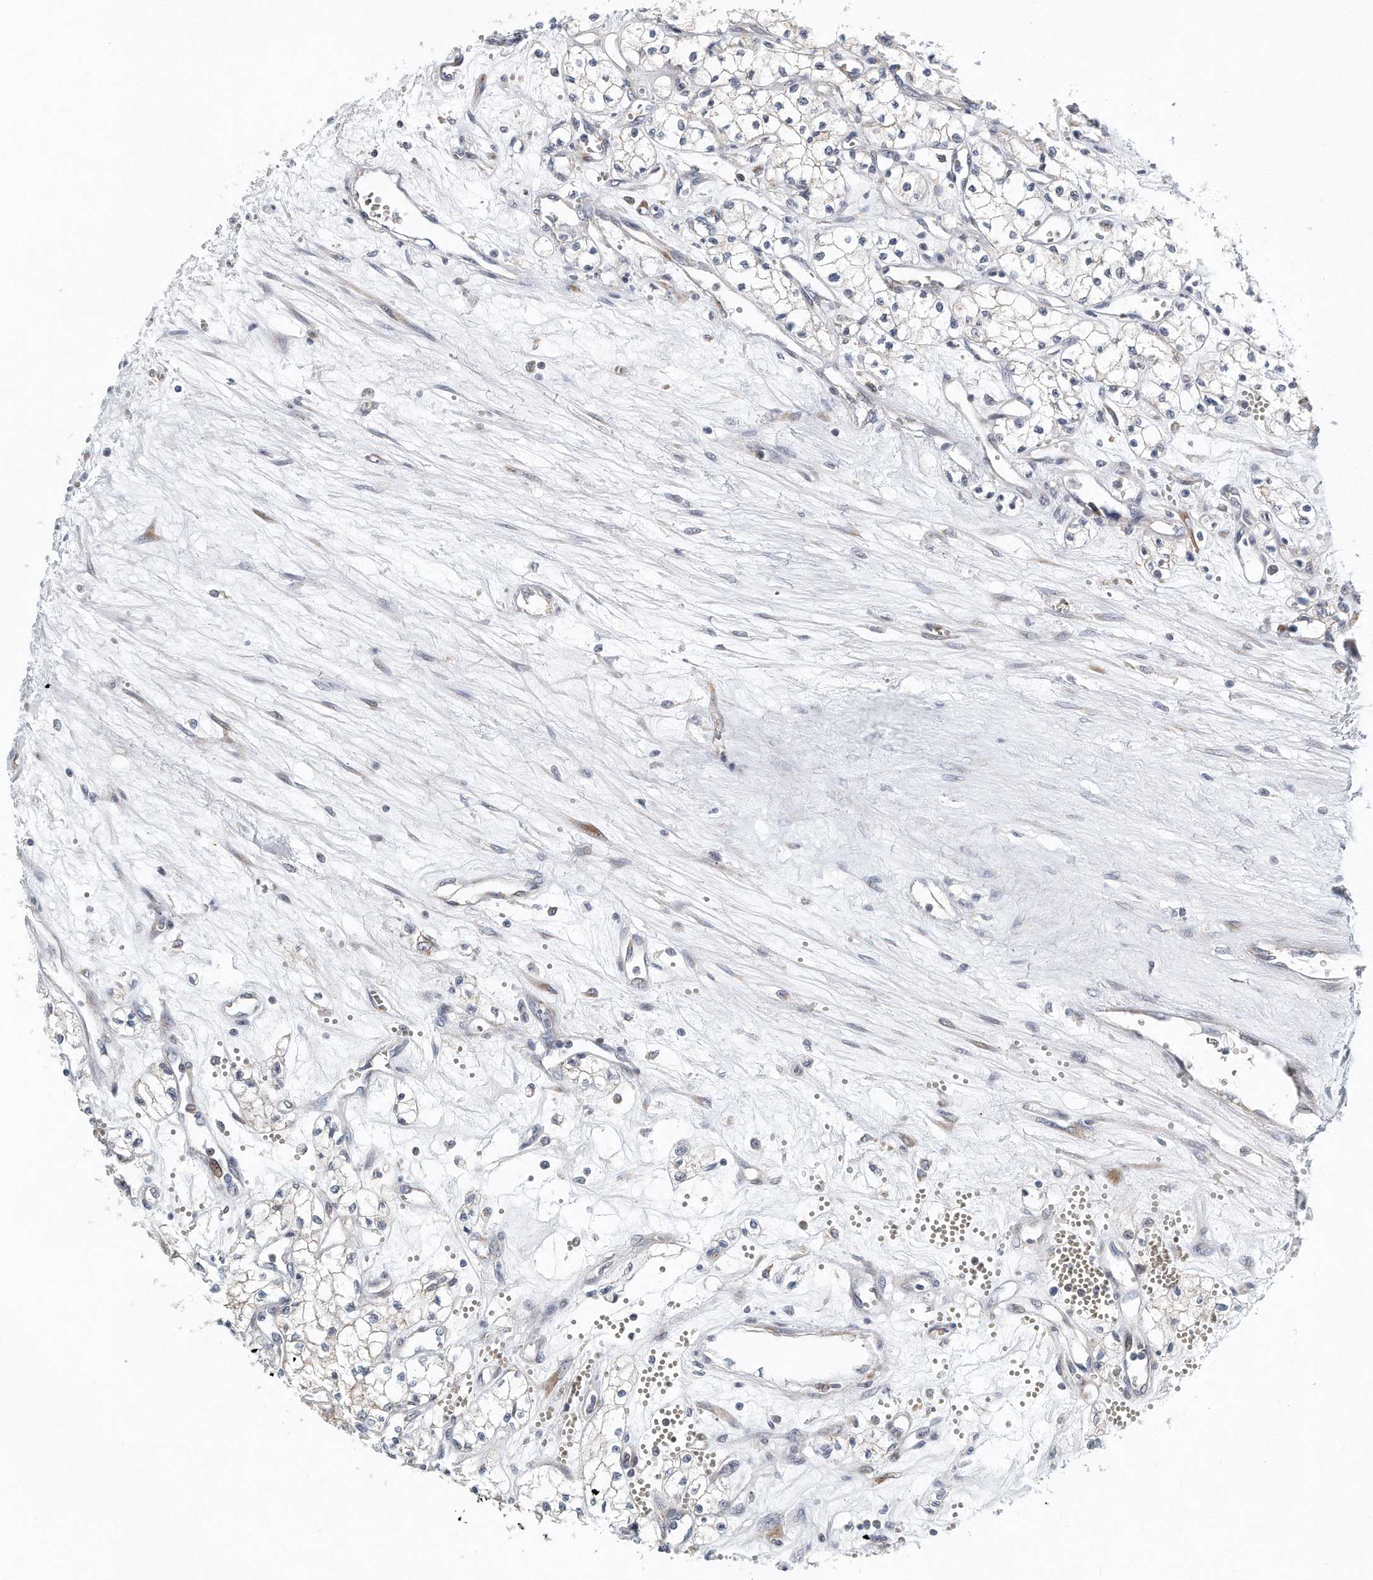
{"staining": {"intensity": "negative", "quantity": "none", "location": "none"}, "tissue": "renal cancer", "cell_type": "Tumor cells", "image_type": "cancer", "snomed": [{"axis": "morphology", "description": "Adenocarcinoma, NOS"}, {"axis": "topography", "description": "Kidney"}], "caption": "Immunohistochemical staining of human adenocarcinoma (renal) demonstrates no significant expression in tumor cells. (IHC, brightfield microscopy, high magnification).", "gene": "VLDLR", "patient": {"sex": "male", "age": 59}}